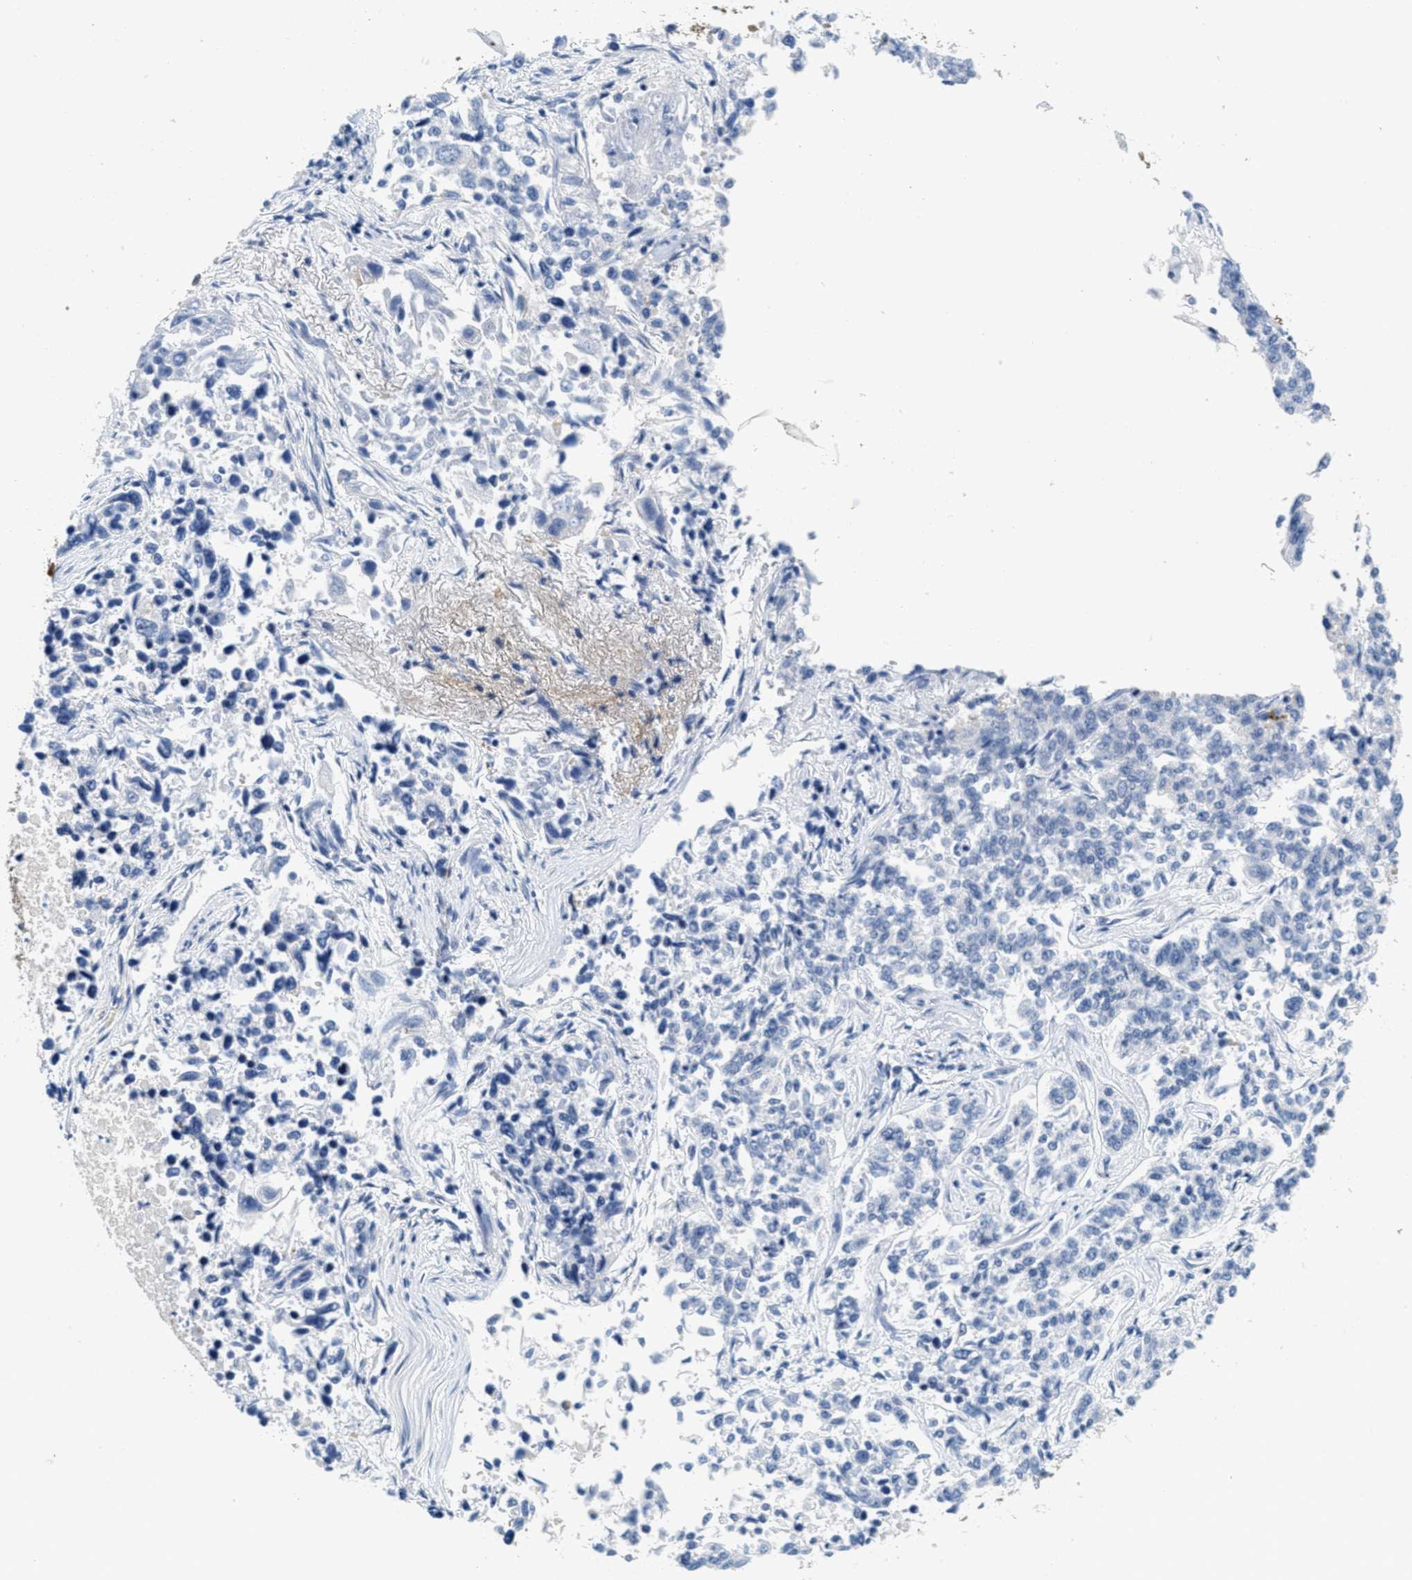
{"staining": {"intensity": "negative", "quantity": "none", "location": "none"}, "tissue": "lung cancer", "cell_type": "Tumor cells", "image_type": "cancer", "snomed": [{"axis": "morphology", "description": "Adenocarcinoma, NOS"}, {"axis": "topography", "description": "Lung"}], "caption": "Tumor cells show no significant protein staining in lung cancer. (Stains: DAB (3,3'-diaminobenzidine) immunohistochemistry (IHC) with hematoxylin counter stain, Microscopy: brightfield microscopy at high magnification).", "gene": "SERPINA1", "patient": {"sex": "male", "age": 84}}